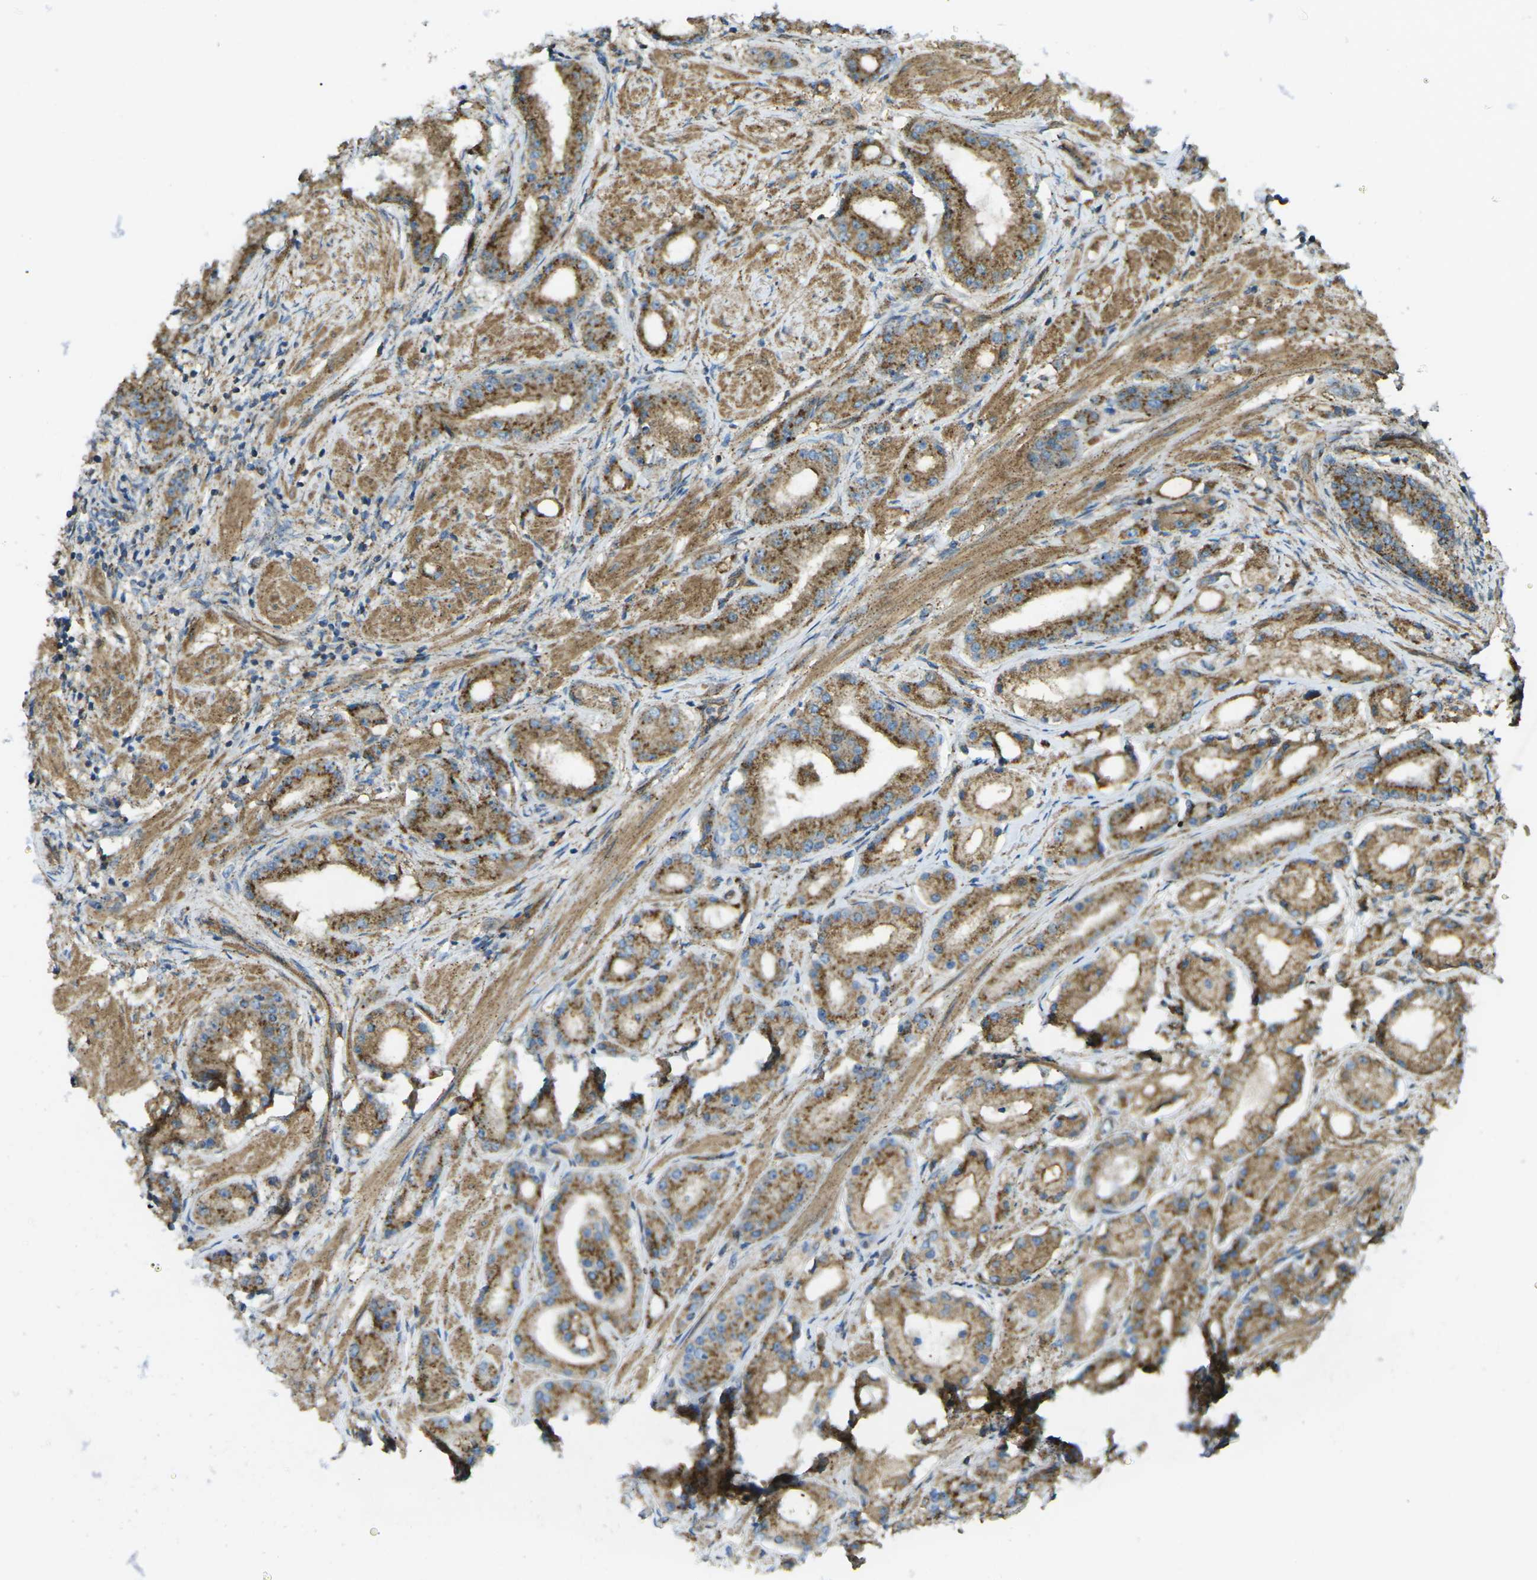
{"staining": {"intensity": "moderate", "quantity": ">75%", "location": "cytoplasmic/membranous"}, "tissue": "prostate cancer", "cell_type": "Tumor cells", "image_type": "cancer", "snomed": [{"axis": "morphology", "description": "Adenocarcinoma, Low grade"}, {"axis": "topography", "description": "Prostate"}], "caption": "The photomicrograph displays a brown stain indicating the presence of a protein in the cytoplasmic/membranous of tumor cells in low-grade adenocarcinoma (prostate).", "gene": "CHMP3", "patient": {"sex": "male", "age": 63}}